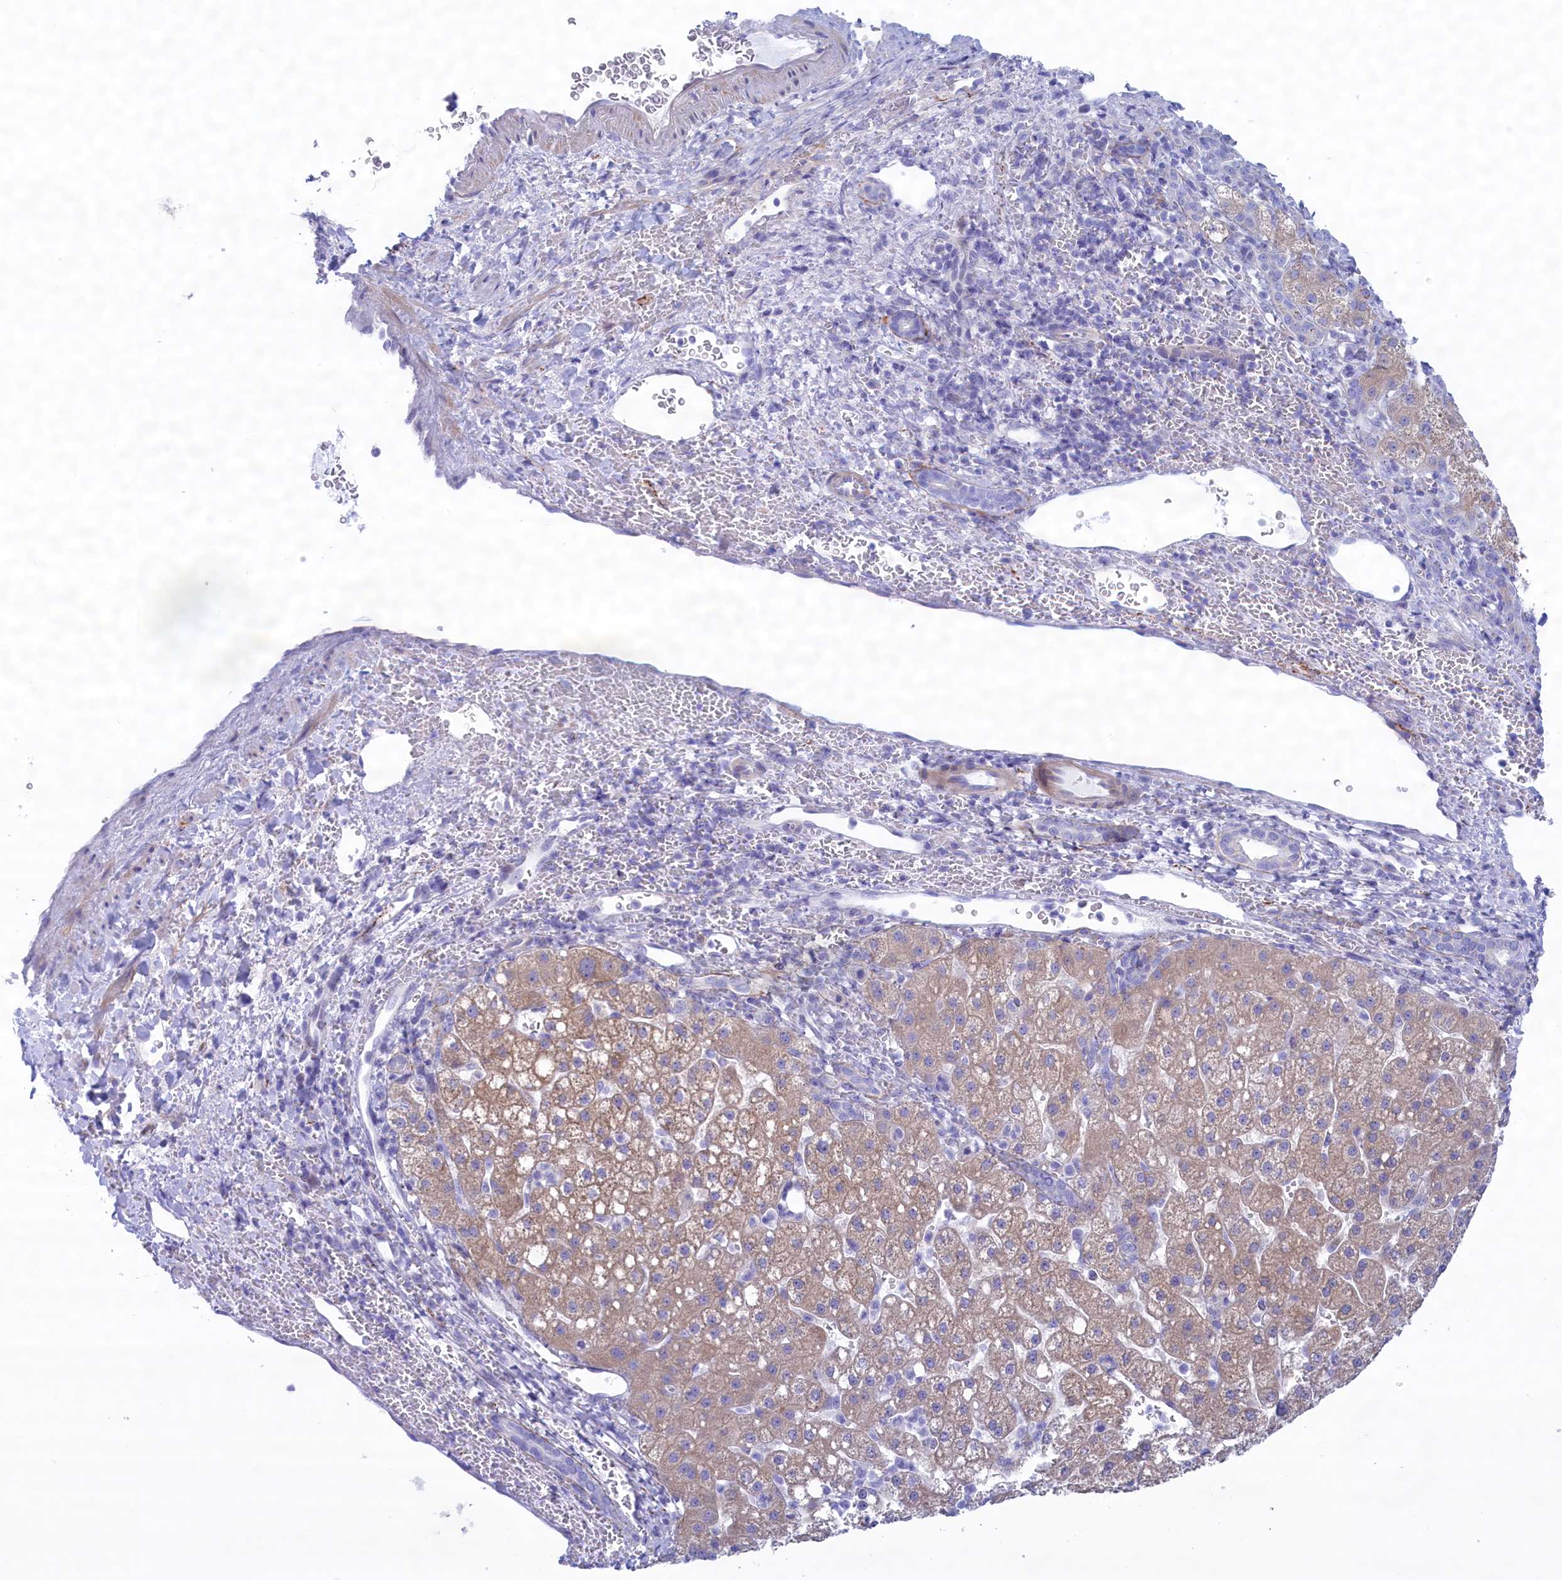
{"staining": {"intensity": "weak", "quantity": ">75%", "location": "cytoplasmic/membranous"}, "tissue": "liver cancer", "cell_type": "Tumor cells", "image_type": "cancer", "snomed": [{"axis": "morphology", "description": "Carcinoma, Hepatocellular, NOS"}, {"axis": "topography", "description": "Liver"}], "caption": "Human liver hepatocellular carcinoma stained for a protein (brown) displays weak cytoplasmic/membranous positive expression in about >75% of tumor cells.", "gene": "MPV17L2", "patient": {"sex": "male", "age": 57}}